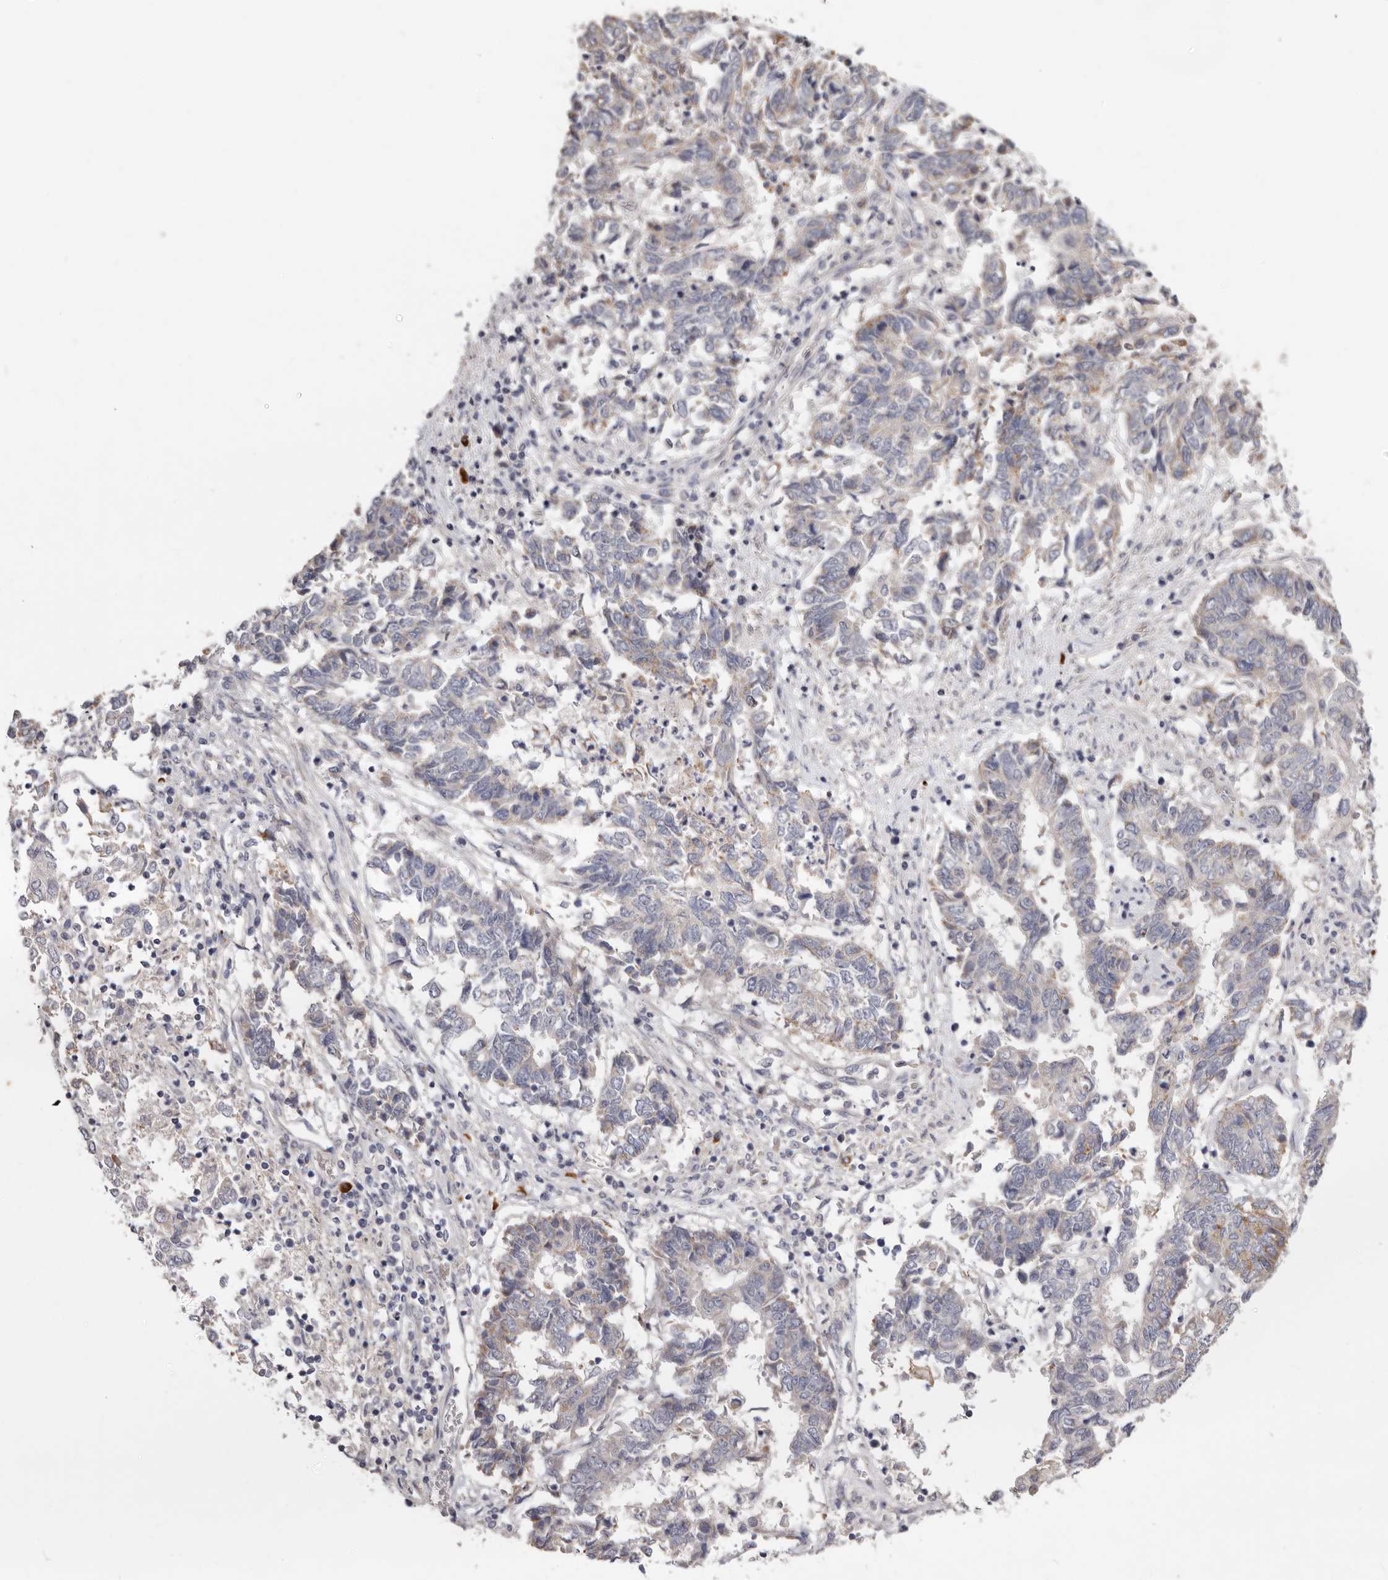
{"staining": {"intensity": "weak", "quantity": "25%-75%", "location": "cytoplasmic/membranous"}, "tissue": "endometrial cancer", "cell_type": "Tumor cells", "image_type": "cancer", "snomed": [{"axis": "morphology", "description": "Adenocarcinoma, NOS"}, {"axis": "topography", "description": "Endometrium"}], "caption": "High-power microscopy captured an IHC image of endometrial cancer (adenocarcinoma), revealing weak cytoplasmic/membranous positivity in approximately 25%-75% of tumor cells.", "gene": "SPTA1", "patient": {"sex": "female", "age": 80}}